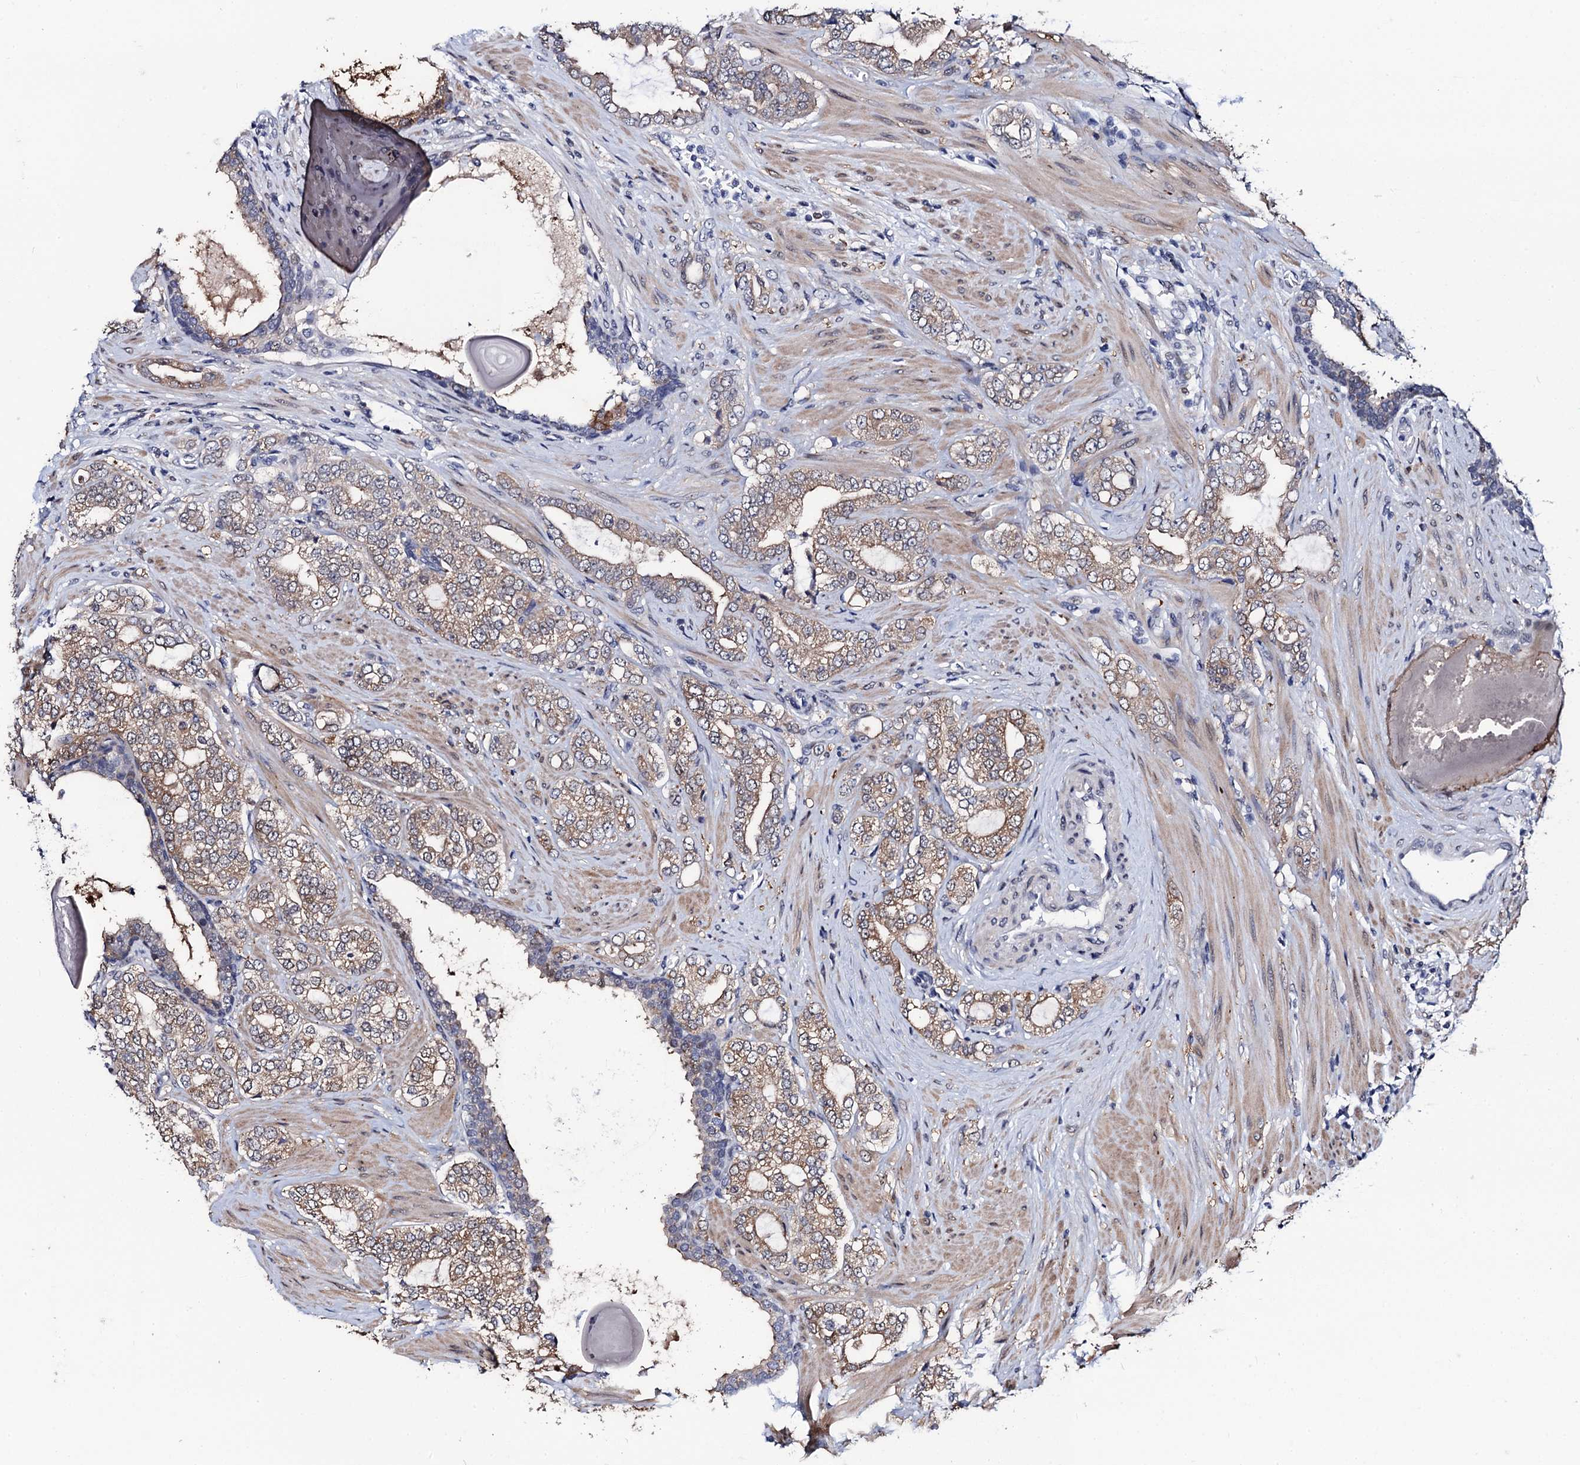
{"staining": {"intensity": "weak", "quantity": "25%-75%", "location": "cytoplasmic/membranous"}, "tissue": "prostate cancer", "cell_type": "Tumor cells", "image_type": "cancer", "snomed": [{"axis": "morphology", "description": "Adenocarcinoma, High grade"}, {"axis": "topography", "description": "Prostate"}], "caption": "Protein expression analysis of human prostate cancer reveals weak cytoplasmic/membranous positivity in approximately 25%-75% of tumor cells.", "gene": "FAM222A", "patient": {"sex": "male", "age": 64}}